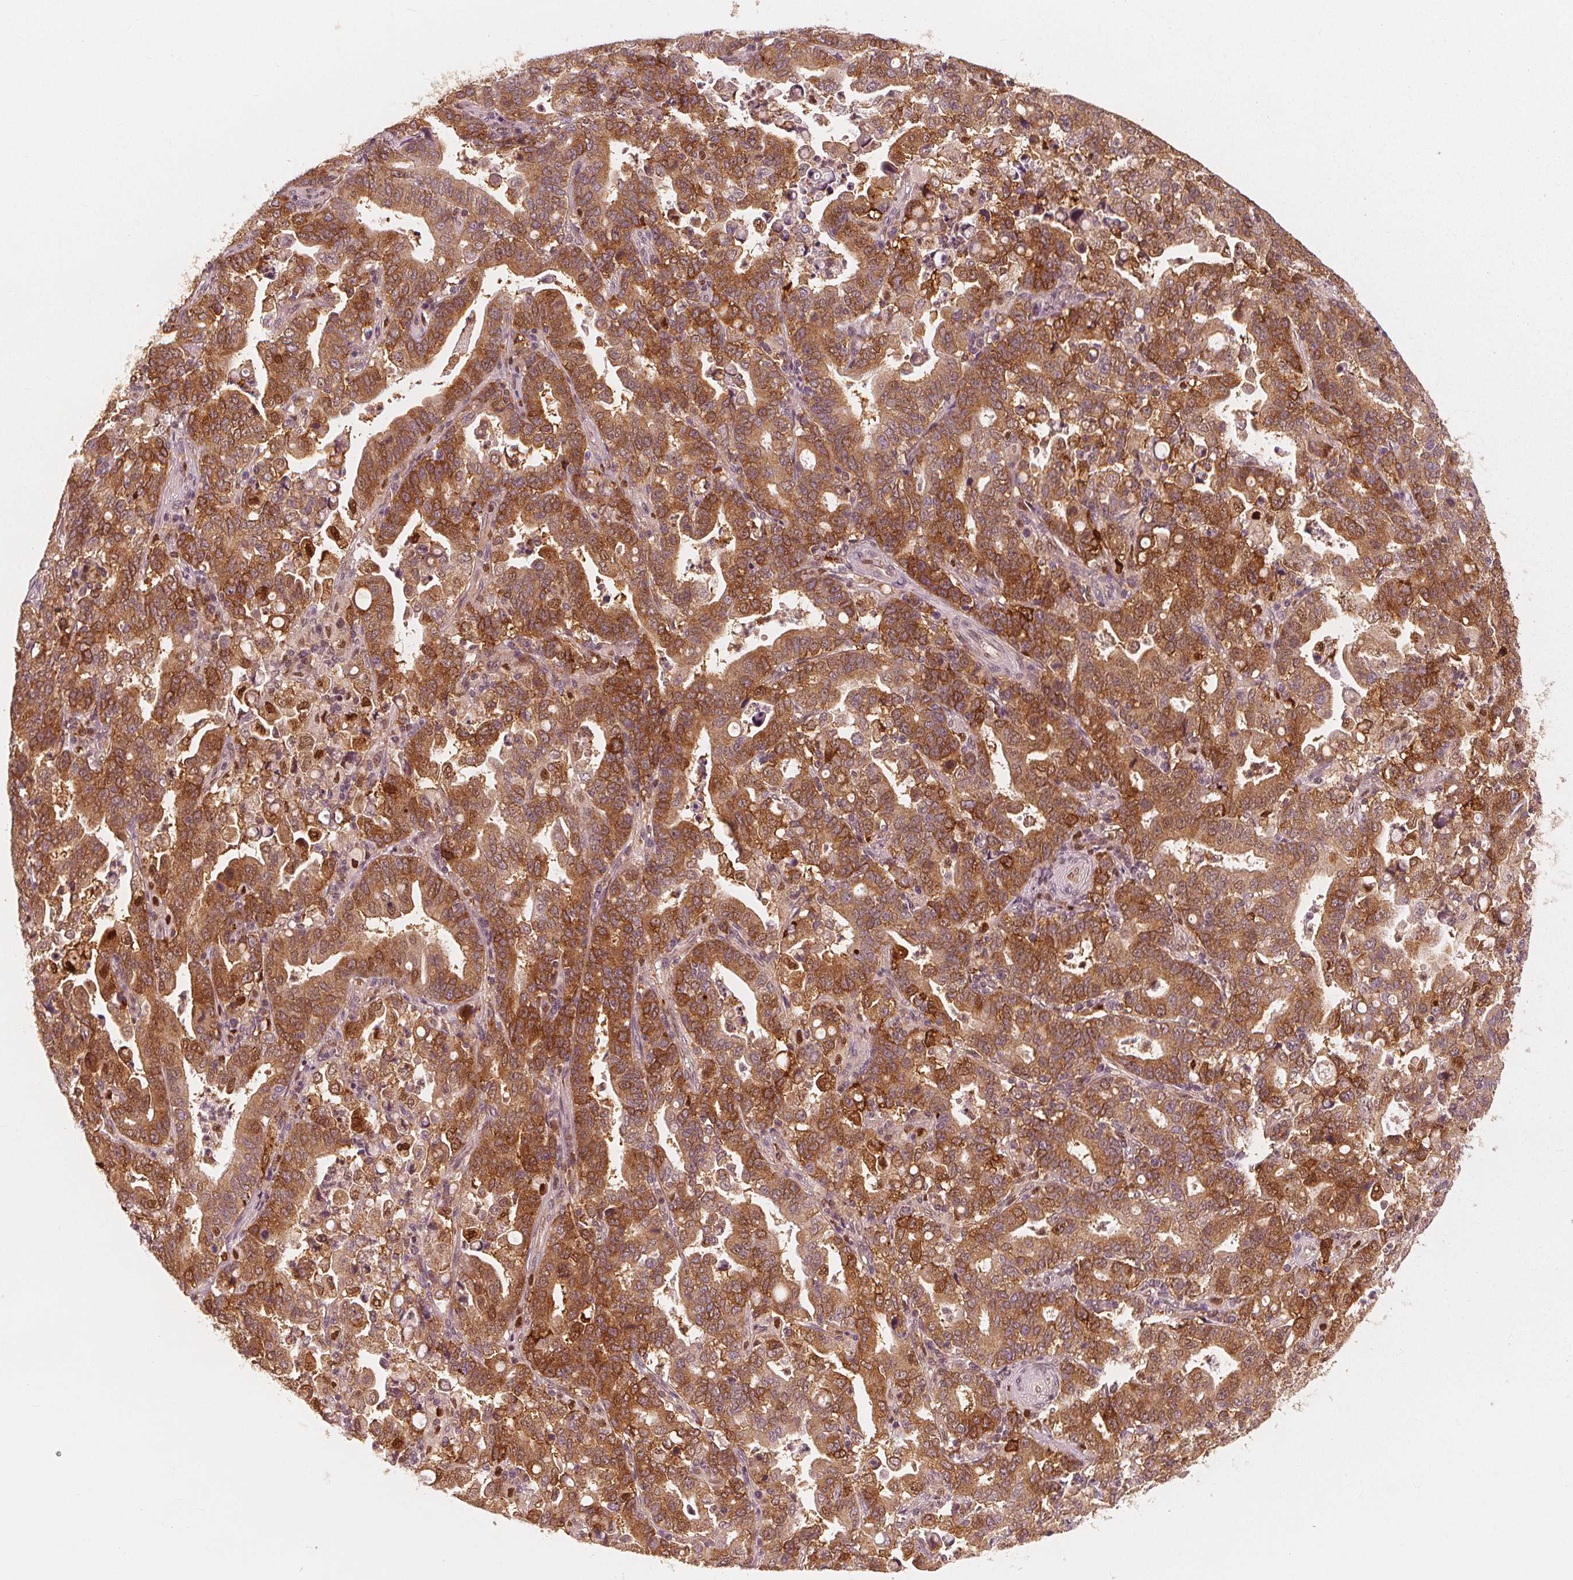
{"staining": {"intensity": "moderate", "quantity": ">75%", "location": "cytoplasmic/membranous,nuclear"}, "tissue": "stomach cancer", "cell_type": "Tumor cells", "image_type": "cancer", "snomed": [{"axis": "morphology", "description": "Adenocarcinoma, NOS"}, {"axis": "topography", "description": "Stomach"}], "caption": "Human stomach cancer stained for a protein (brown) reveals moderate cytoplasmic/membranous and nuclear positive staining in approximately >75% of tumor cells.", "gene": "SQSTM1", "patient": {"sex": "male", "age": 82}}